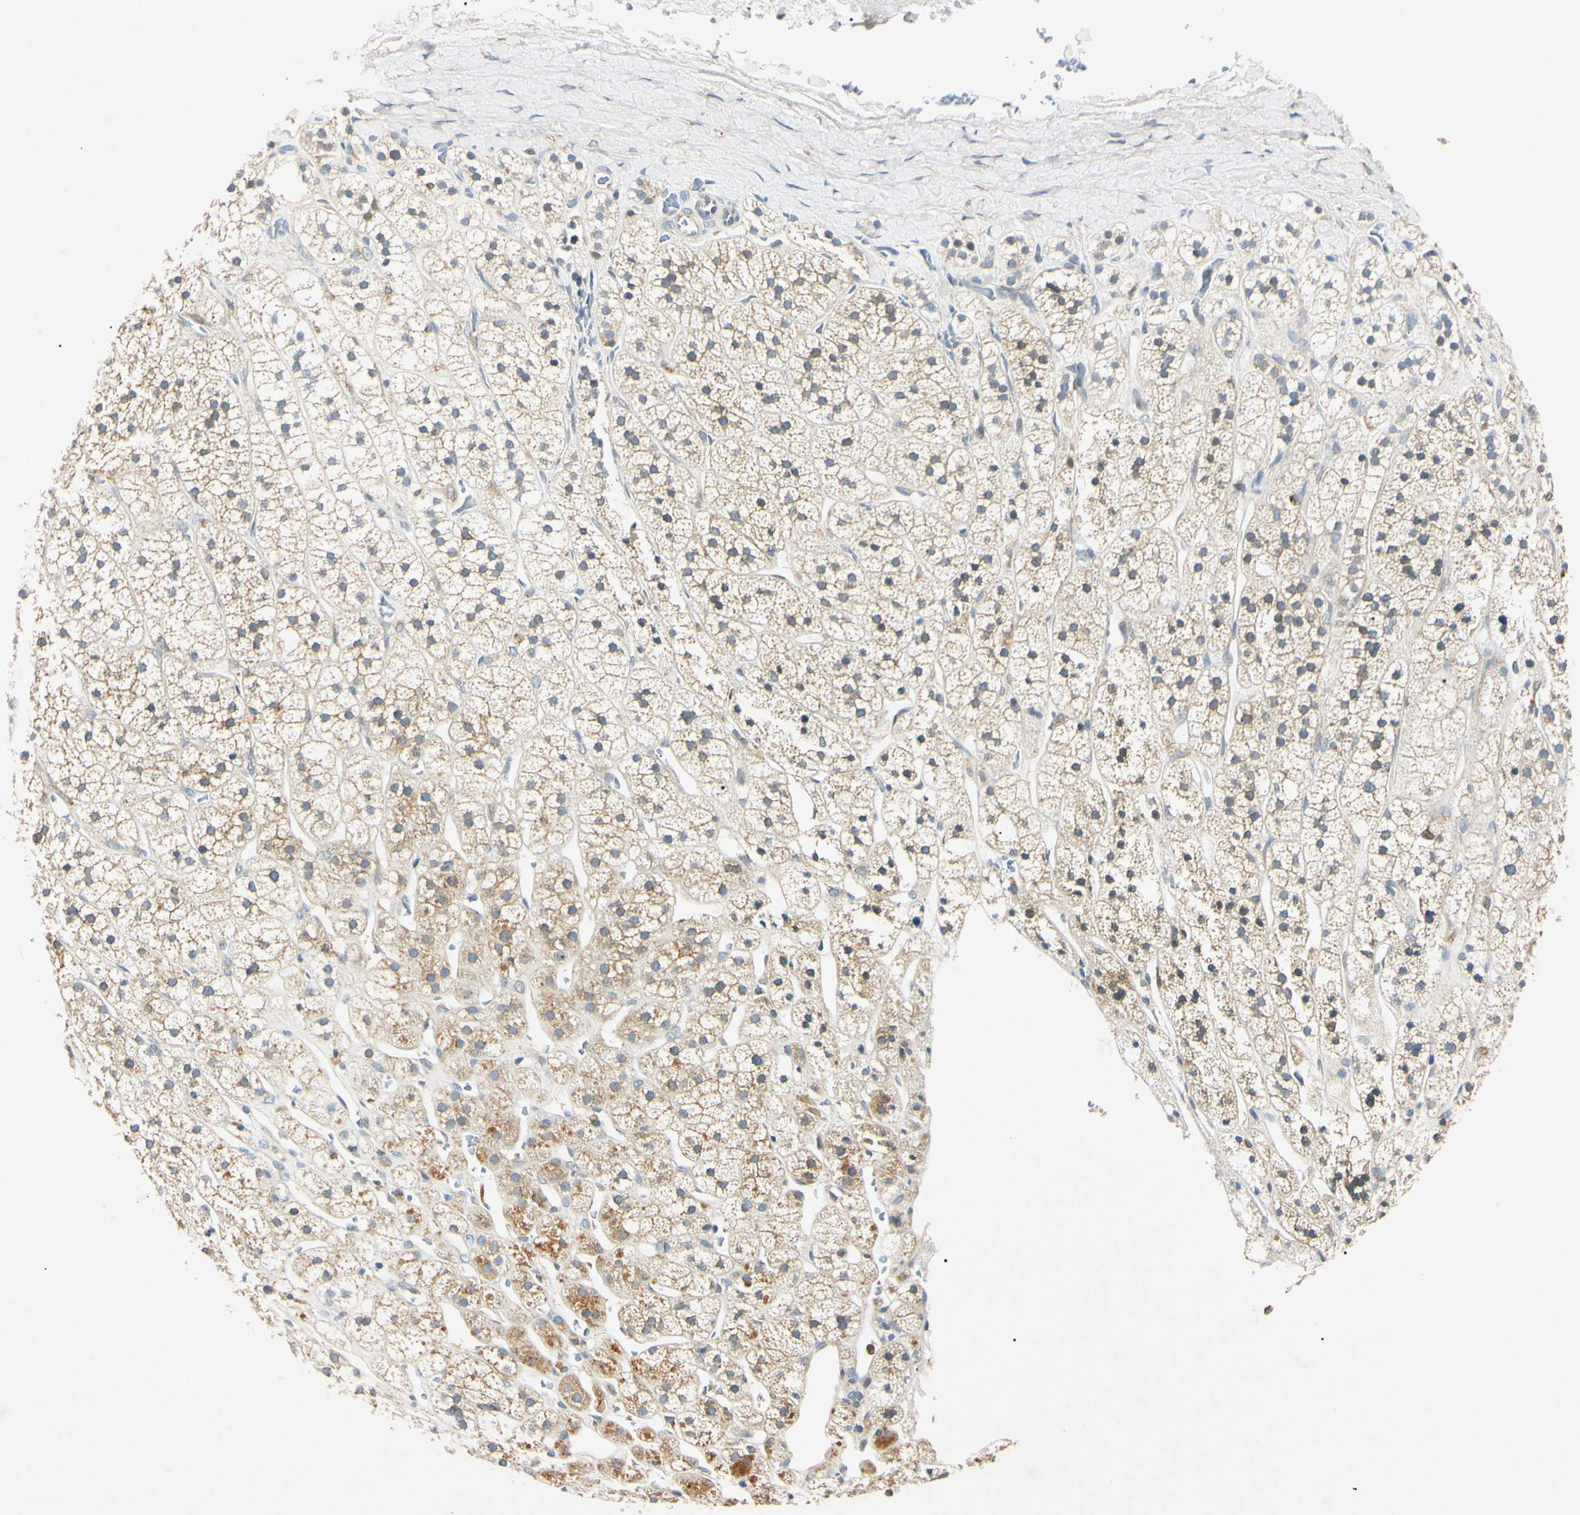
{"staining": {"intensity": "moderate", "quantity": ">75%", "location": "cytoplasmic/membranous"}, "tissue": "adrenal gland", "cell_type": "Glandular cells", "image_type": "normal", "snomed": [{"axis": "morphology", "description": "Normal tissue, NOS"}, {"axis": "topography", "description": "Adrenal gland"}], "caption": "Human adrenal gland stained with a protein marker demonstrates moderate staining in glandular cells.", "gene": "DNAJB12", "patient": {"sex": "male", "age": 56}}